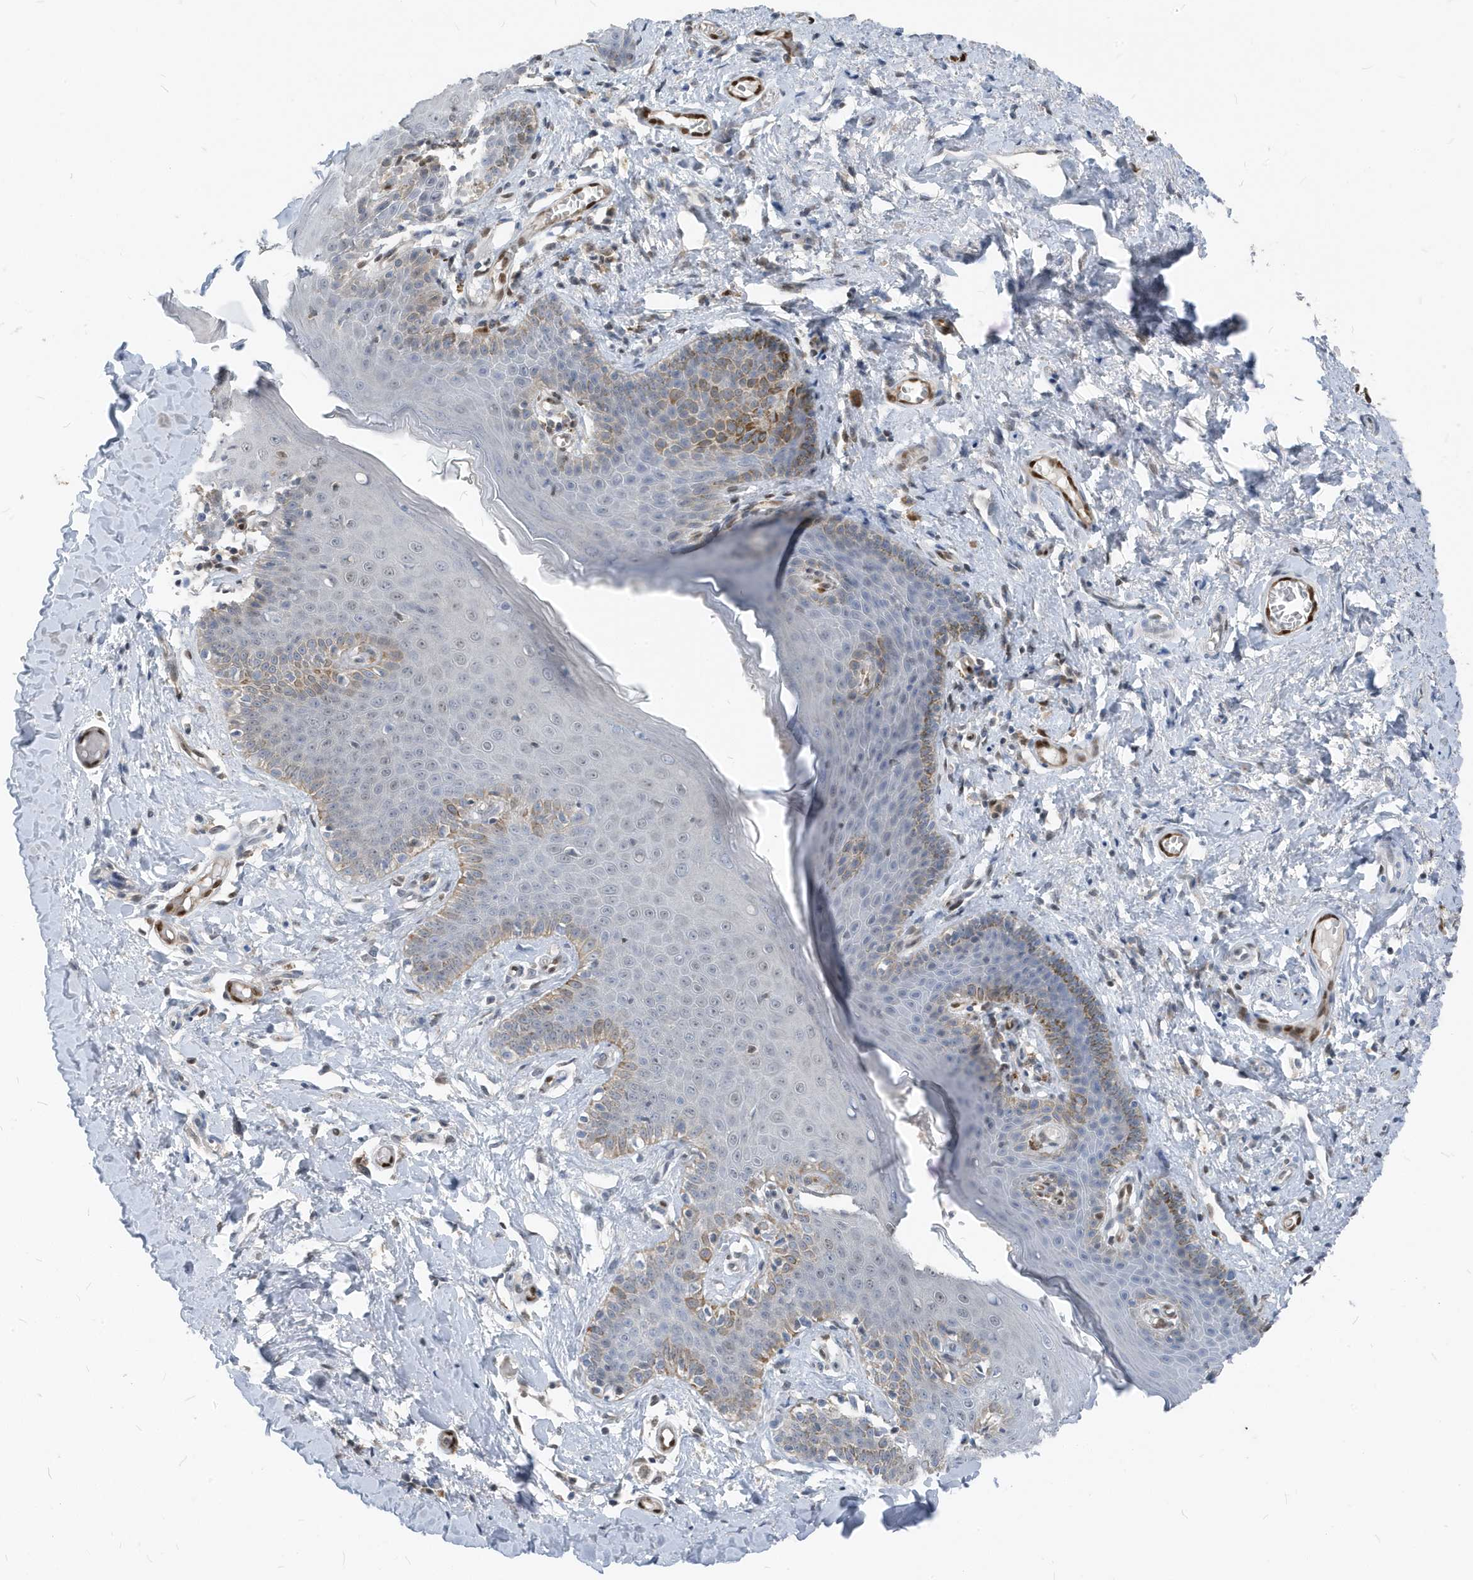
{"staining": {"intensity": "moderate", "quantity": "25%-75%", "location": "cytoplasmic/membranous"}, "tissue": "skin", "cell_type": "Epidermal cells", "image_type": "normal", "snomed": [{"axis": "morphology", "description": "Normal tissue, NOS"}, {"axis": "topography", "description": "Vulva"}], "caption": "Immunohistochemical staining of unremarkable human skin demonstrates medium levels of moderate cytoplasmic/membranous staining in about 25%-75% of epidermal cells.", "gene": "NCOA7", "patient": {"sex": "female", "age": 66}}